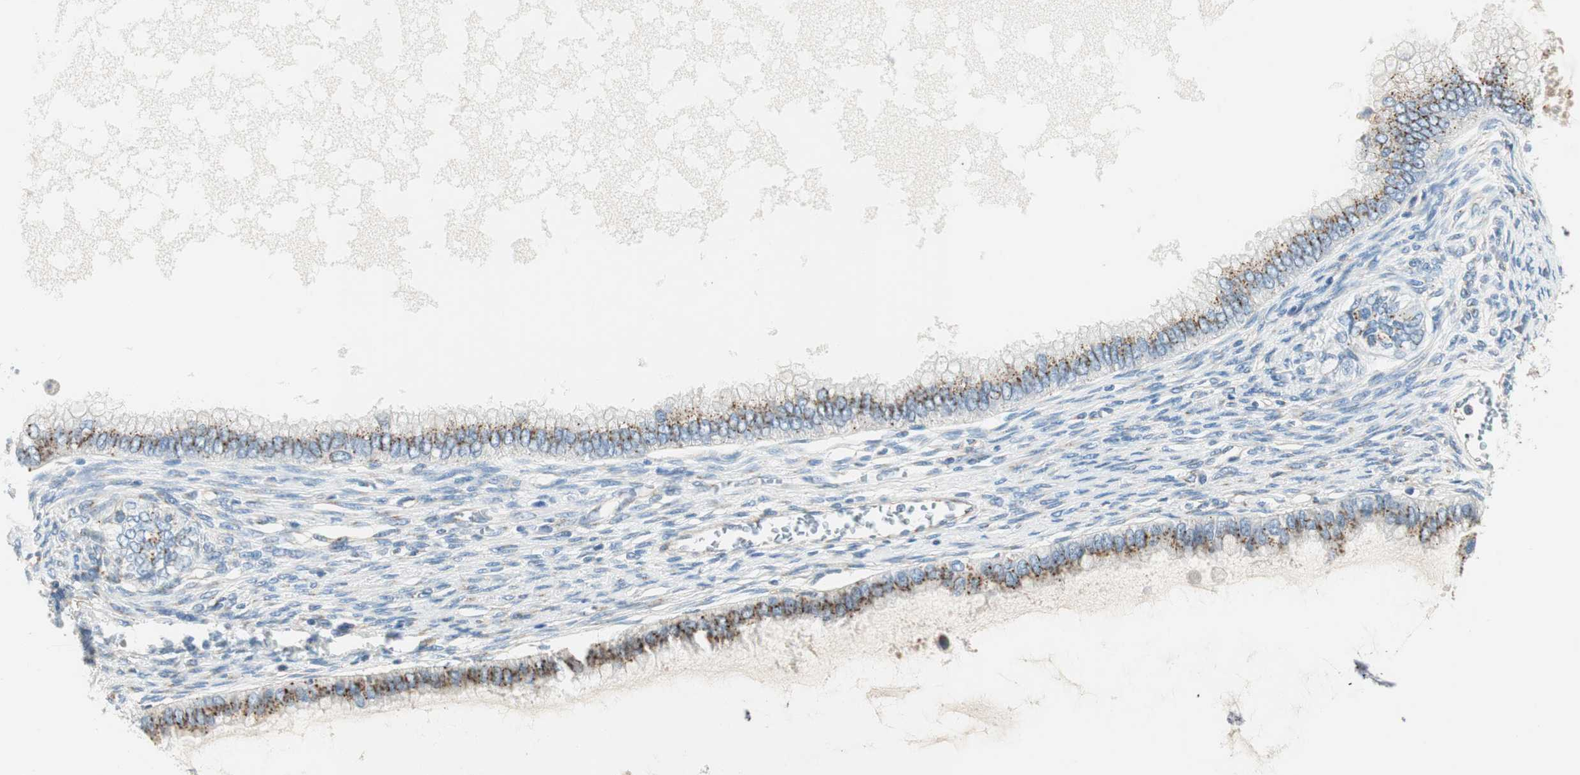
{"staining": {"intensity": "moderate", "quantity": ">75%", "location": "cytoplasmic/membranous"}, "tissue": "ovarian cancer", "cell_type": "Tumor cells", "image_type": "cancer", "snomed": [{"axis": "morphology", "description": "Cystadenocarcinoma, mucinous, NOS"}, {"axis": "topography", "description": "Ovary"}], "caption": "A medium amount of moderate cytoplasmic/membranous positivity is seen in approximately >75% of tumor cells in ovarian mucinous cystadenocarcinoma tissue. Ihc stains the protein in brown and the nuclei are stained blue.", "gene": "TMF1", "patient": {"sex": "female", "age": 80}}